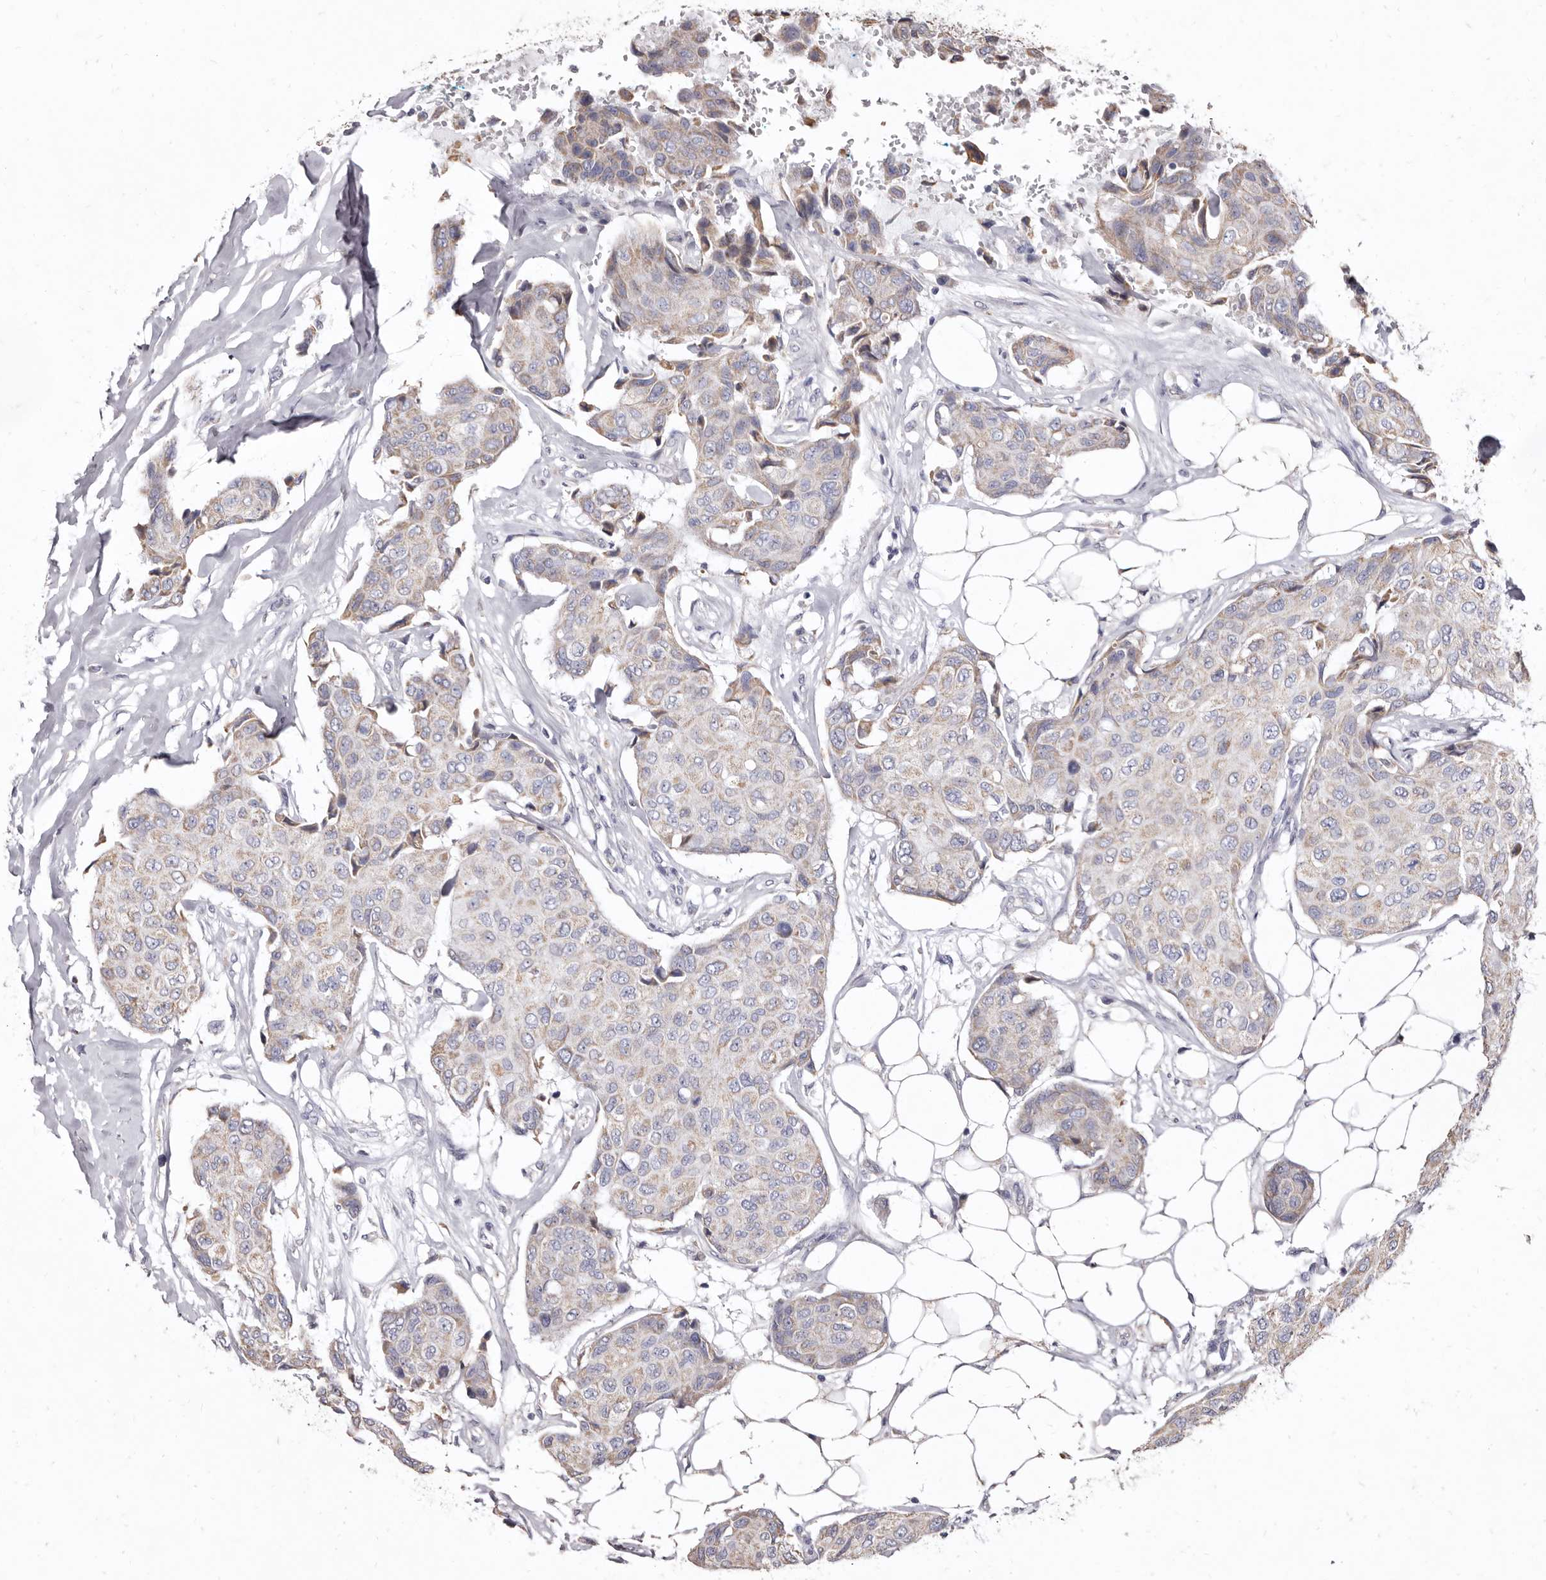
{"staining": {"intensity": "weak", "quantity": ">75%", "location": "cytoplasmic/membranous"}, "tissue": "breast cancer", "cell_type": "Tumor cells", "image_type": "cancer", "snomed": [{"axis": "morphology", "description": "Duct carcinoma"}, {"axis": "topography", "description": "Breast"}], "caption": "The histopathology image exhibits staining of infiltrating ductal carcinoma (breast), revealing weak cytoplasmic/membranous protein positivity (brown color) within tumor cells. The protein of interest is shown in brown color, while the nuclei are stained blue.", "gene": "CYP2E1", "patient": {"sex": "female", "age": 80}}